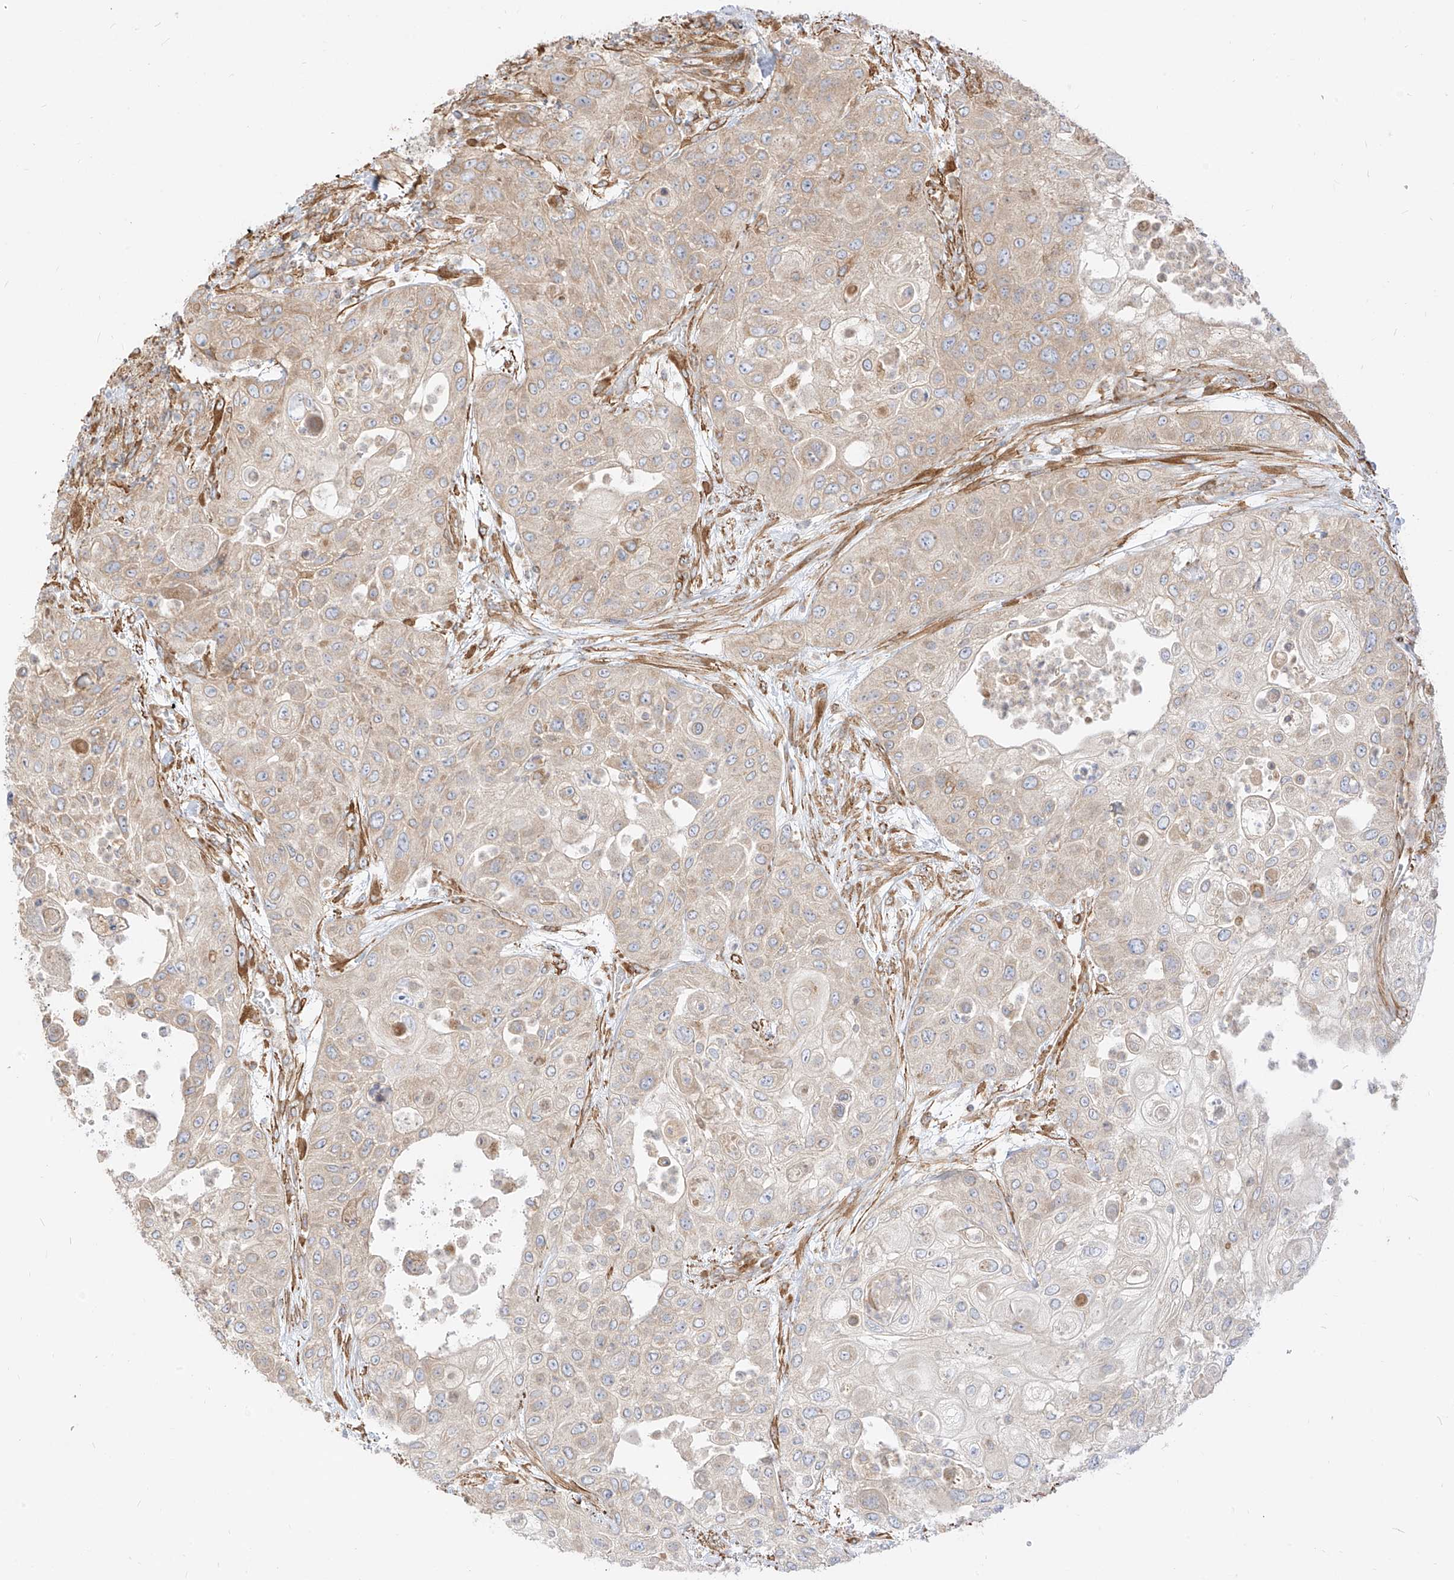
{"staining": {"intensity": "weak", "quantity": "<25%", "location": "cytoplasmic/membranous"}, "tissue": "urothelial cancer", "cell_type": "Tumor cells", "image_type": "cancer", "snomed": [{"axis": "morphology", "description": "Urothelial carcinoma, High grade"}, {"axis": "topography", "description": "Urinary bladder"}], "caption": "High magnification brightfield microscopy of high-grade urothelial carcinoma stained with DAB (brown) and counterstained with hematoxylin (blue): tumor cells show no significant positivity.", "gene": "PLCL1", "patient": {"sex": "female", "age": 79}}